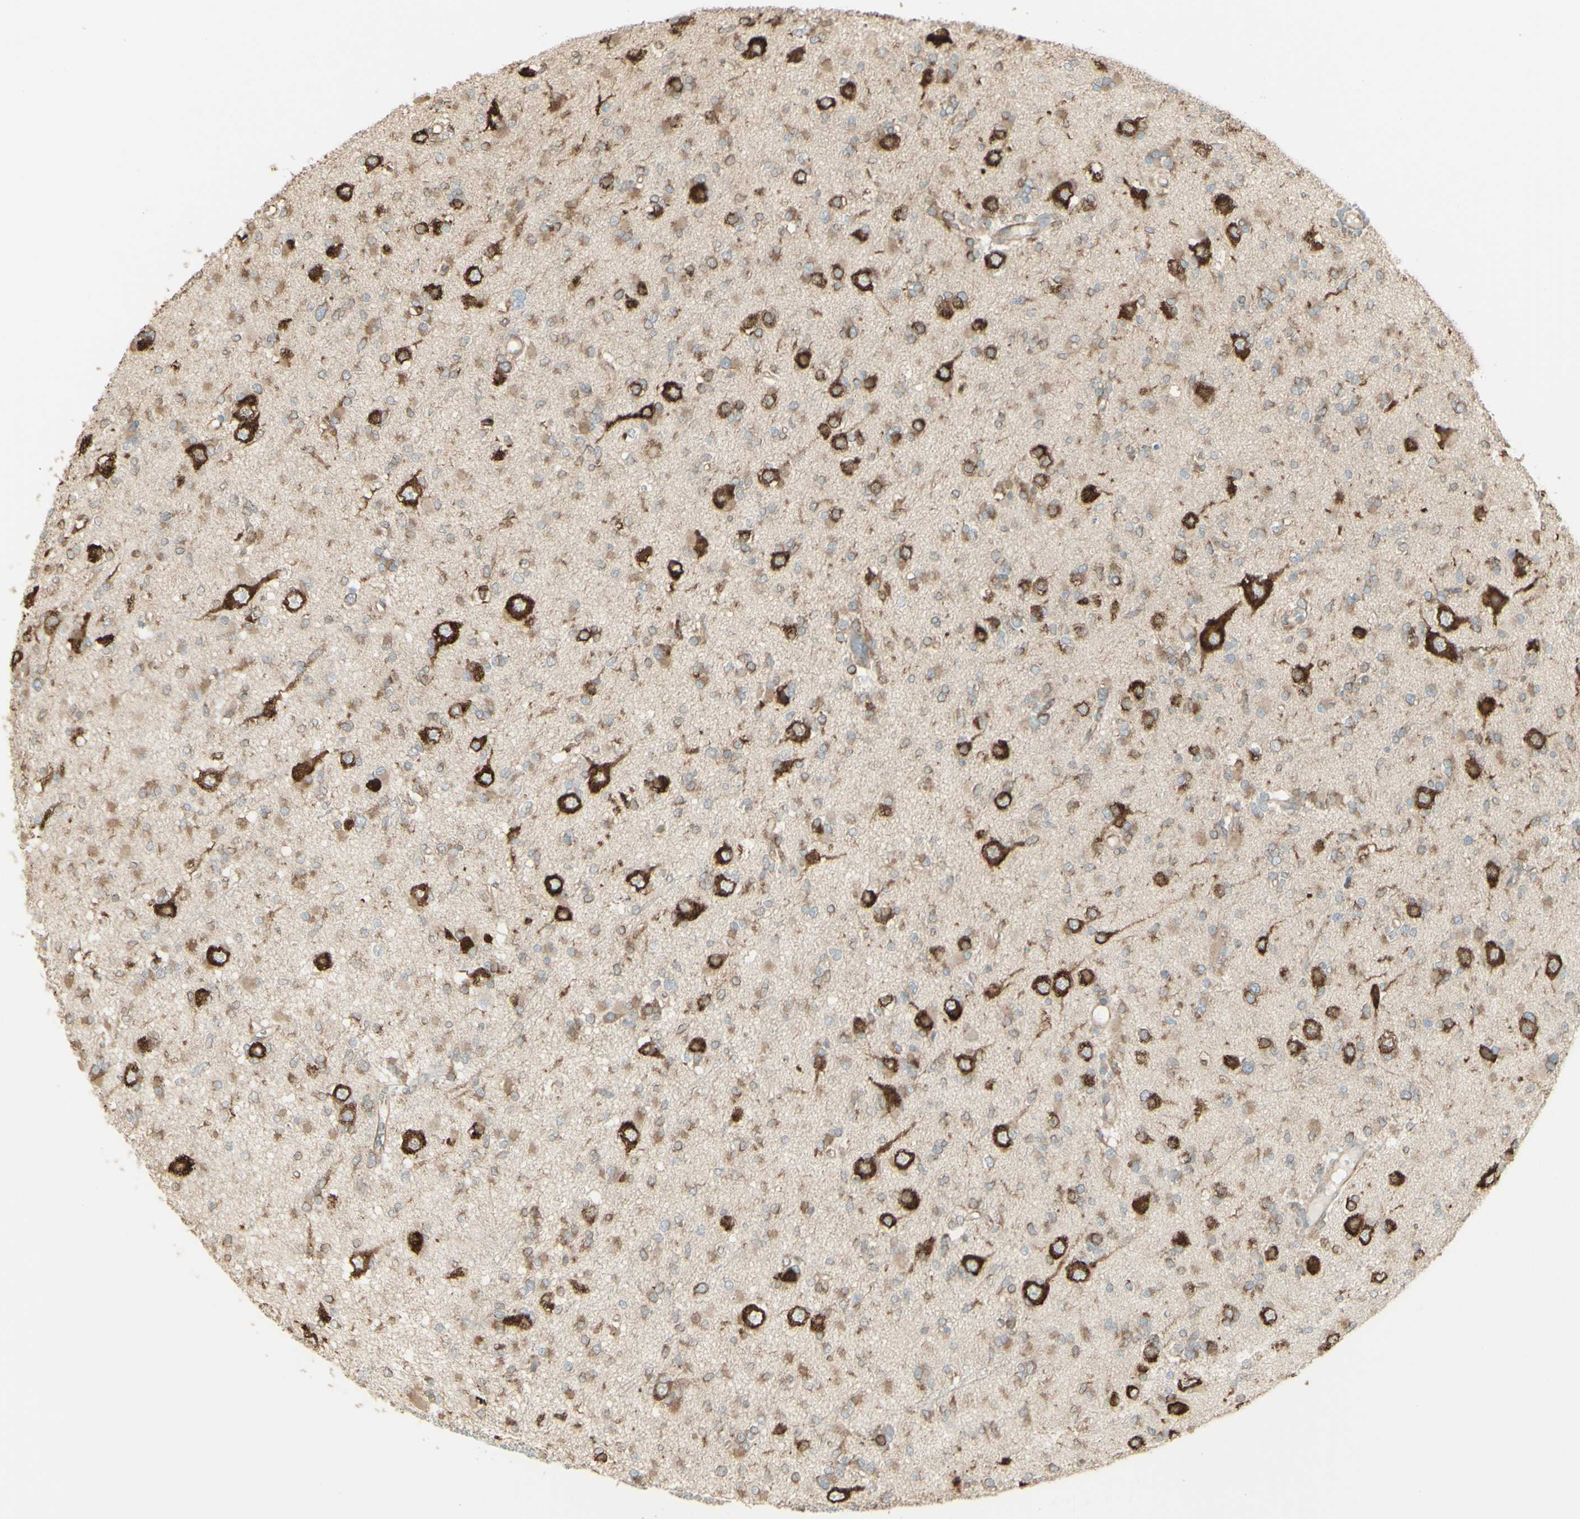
{"staining": {"intensity": "negative", "quantity": "none", "location": "none"}, "tissue": "glioma", "cell_type": "Tumor cells", "image_type": "cancer", "snomed": [{"axis": "morphology", "description": "Glioma, malignant, Low grade"}, {"axis": "topography", "description": "Brain"}], "caption": "Tumor cells show no significant protein positivity in glioma.", "gene": "EEF1B2", "patient": {"sex": "female", "age": 22}}